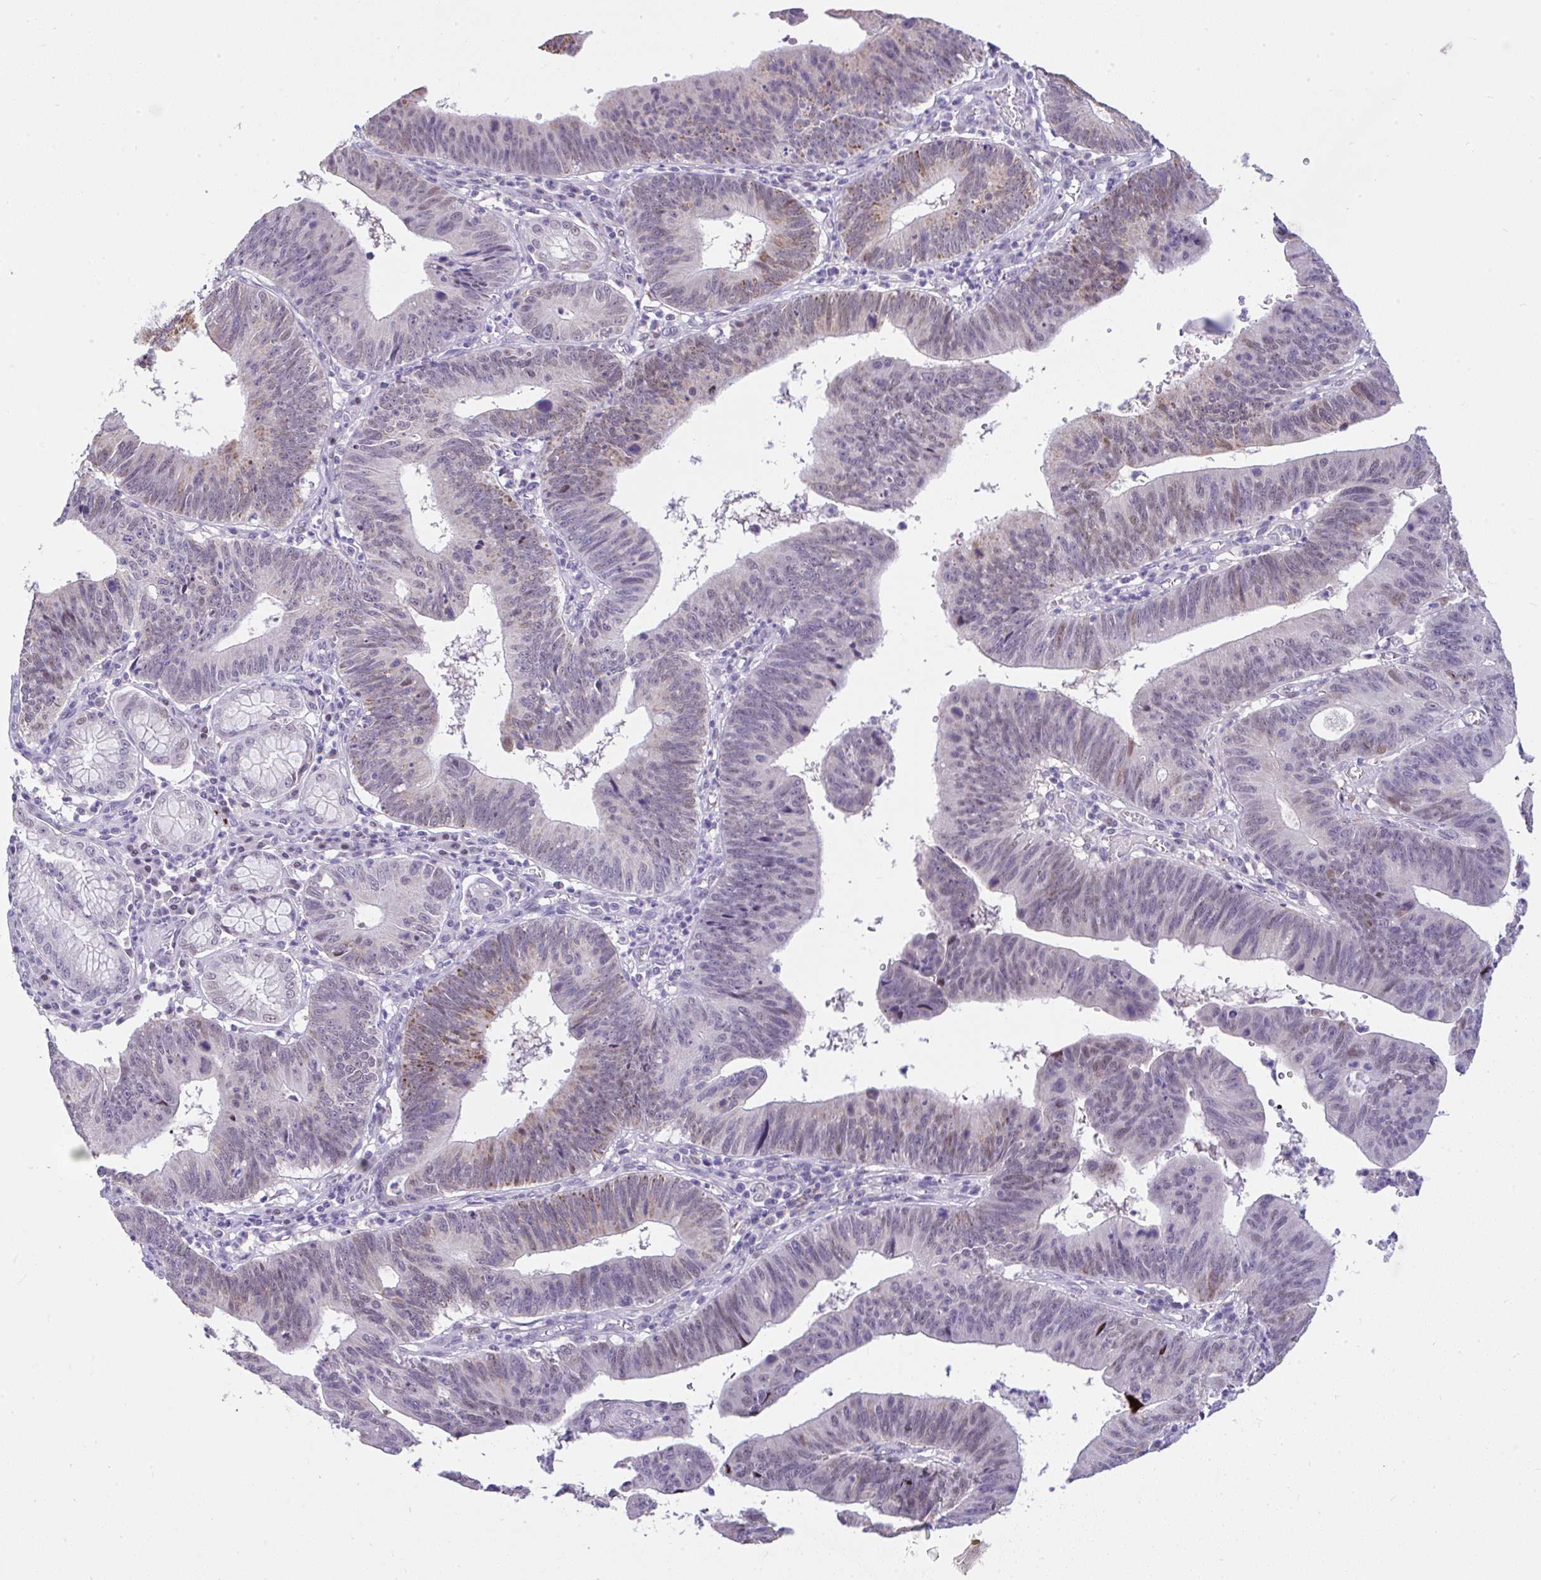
{"staining": {"intensity": "moderate", "quantity": "<25%", "location": "cytoplasmic/membranous,nuclear"}, "tissue": "stomach cancer", "cell_type": "Tumor cells", "image_type": "cancer", "snomed": [{"axis": "morphology", "description": "Adenocarcinoma, NOS"}, {"axis": "topography", "description": "Stomach"}], "caption": "This is a histology image of IHC staining of stomach cancer (adenocarcinoma), which shows moderate staining in the cytoplasmic/membranous and nuclear of tumor cells.", "gene": "CTU1", "patient": {"sex": "male", "age": 59}}